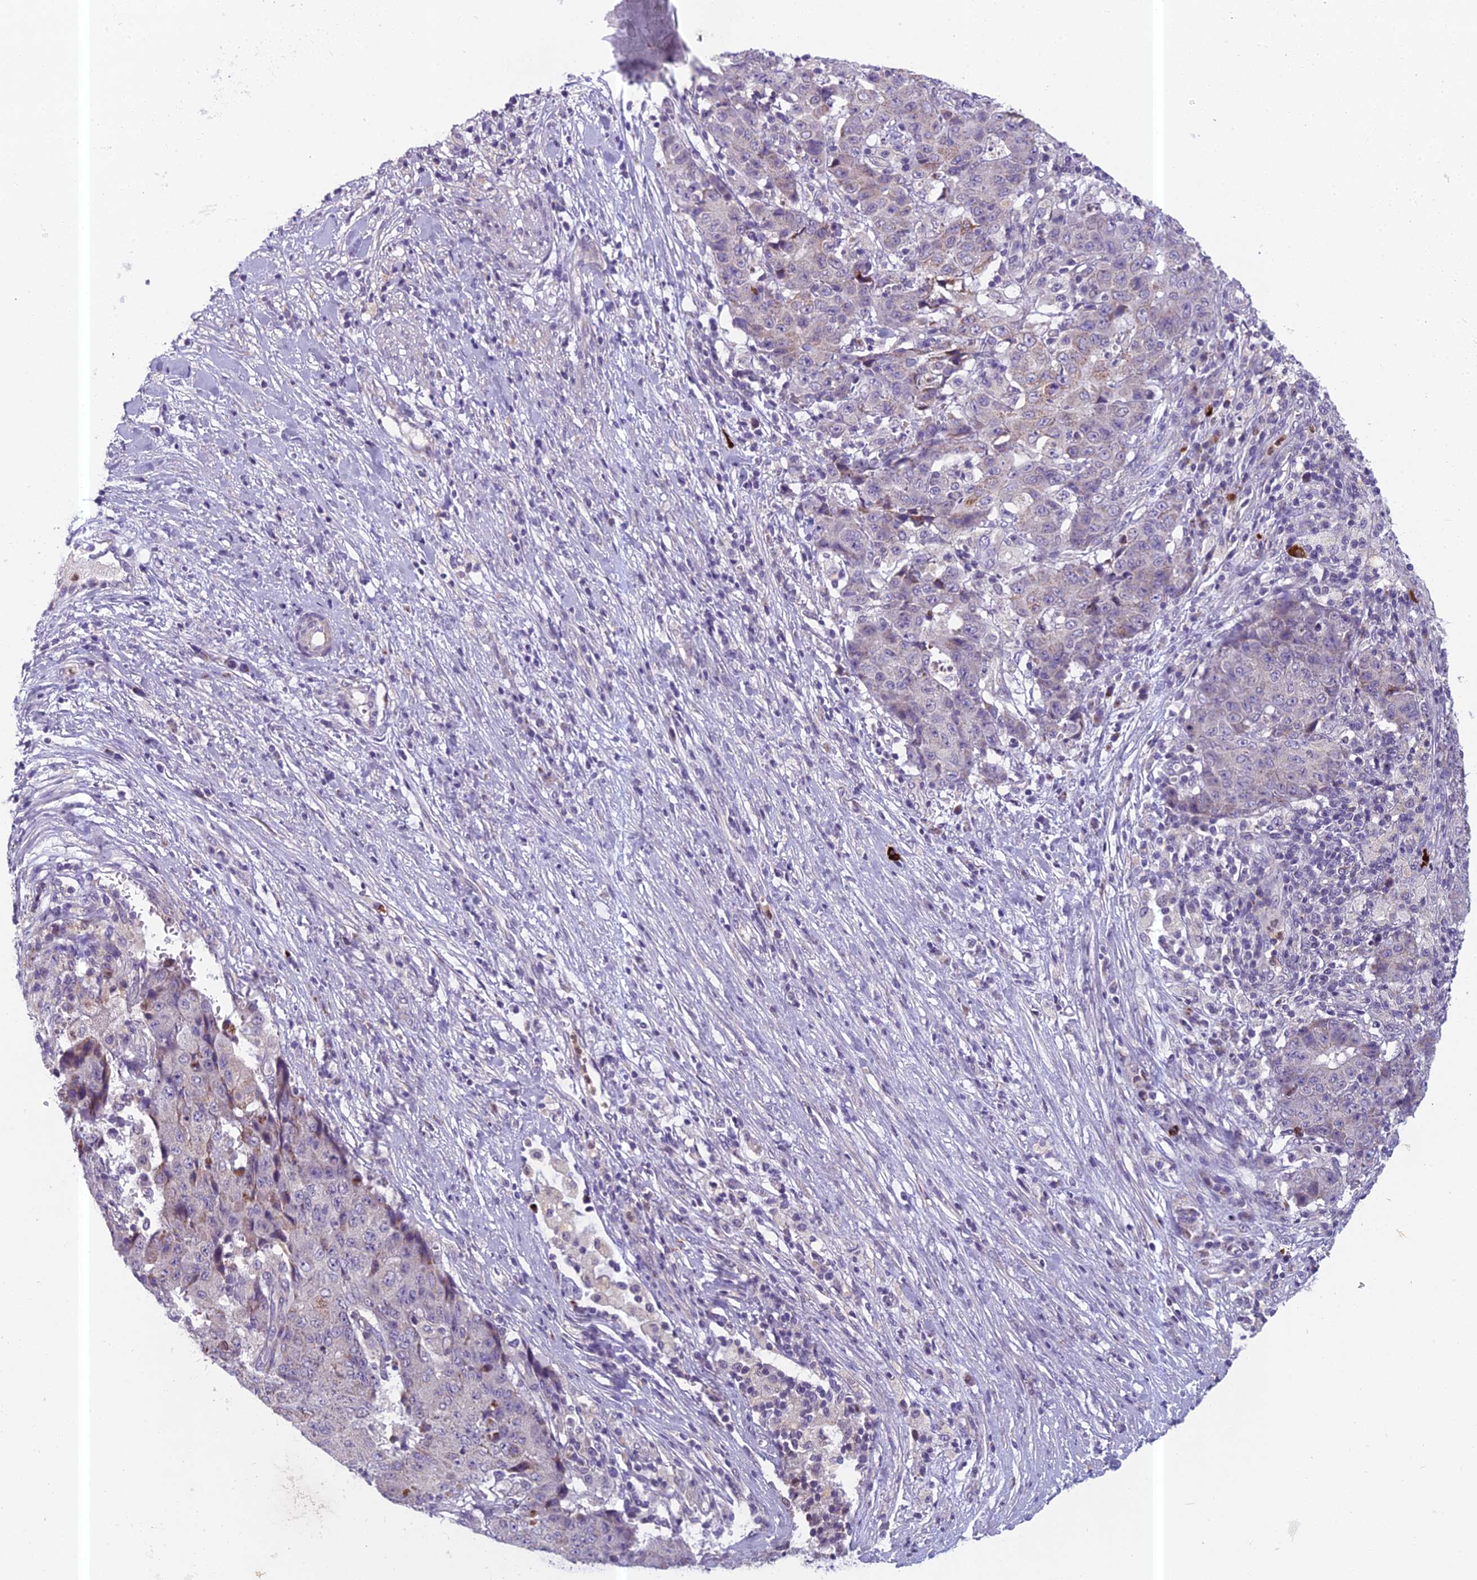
{"staining": {"intensity": "weak", "quantity": "<25%", "location": "cytoplasmic/membranous"}, "tissue": "ovarian cancer", "cell_type": "Tumor cells", "image_type": "cancer", "snomed": [{"axis": "morphology", "description": "Carcinoma, endometroid"}, {"axis": "topography", "description": "Ovary"}], "caption": "The micrograph exhibits no significant expression in tumor cells of ovarian cancer.", "gene": "ENSG00000188897", "patient": {"sex": "female", "age": 42}}